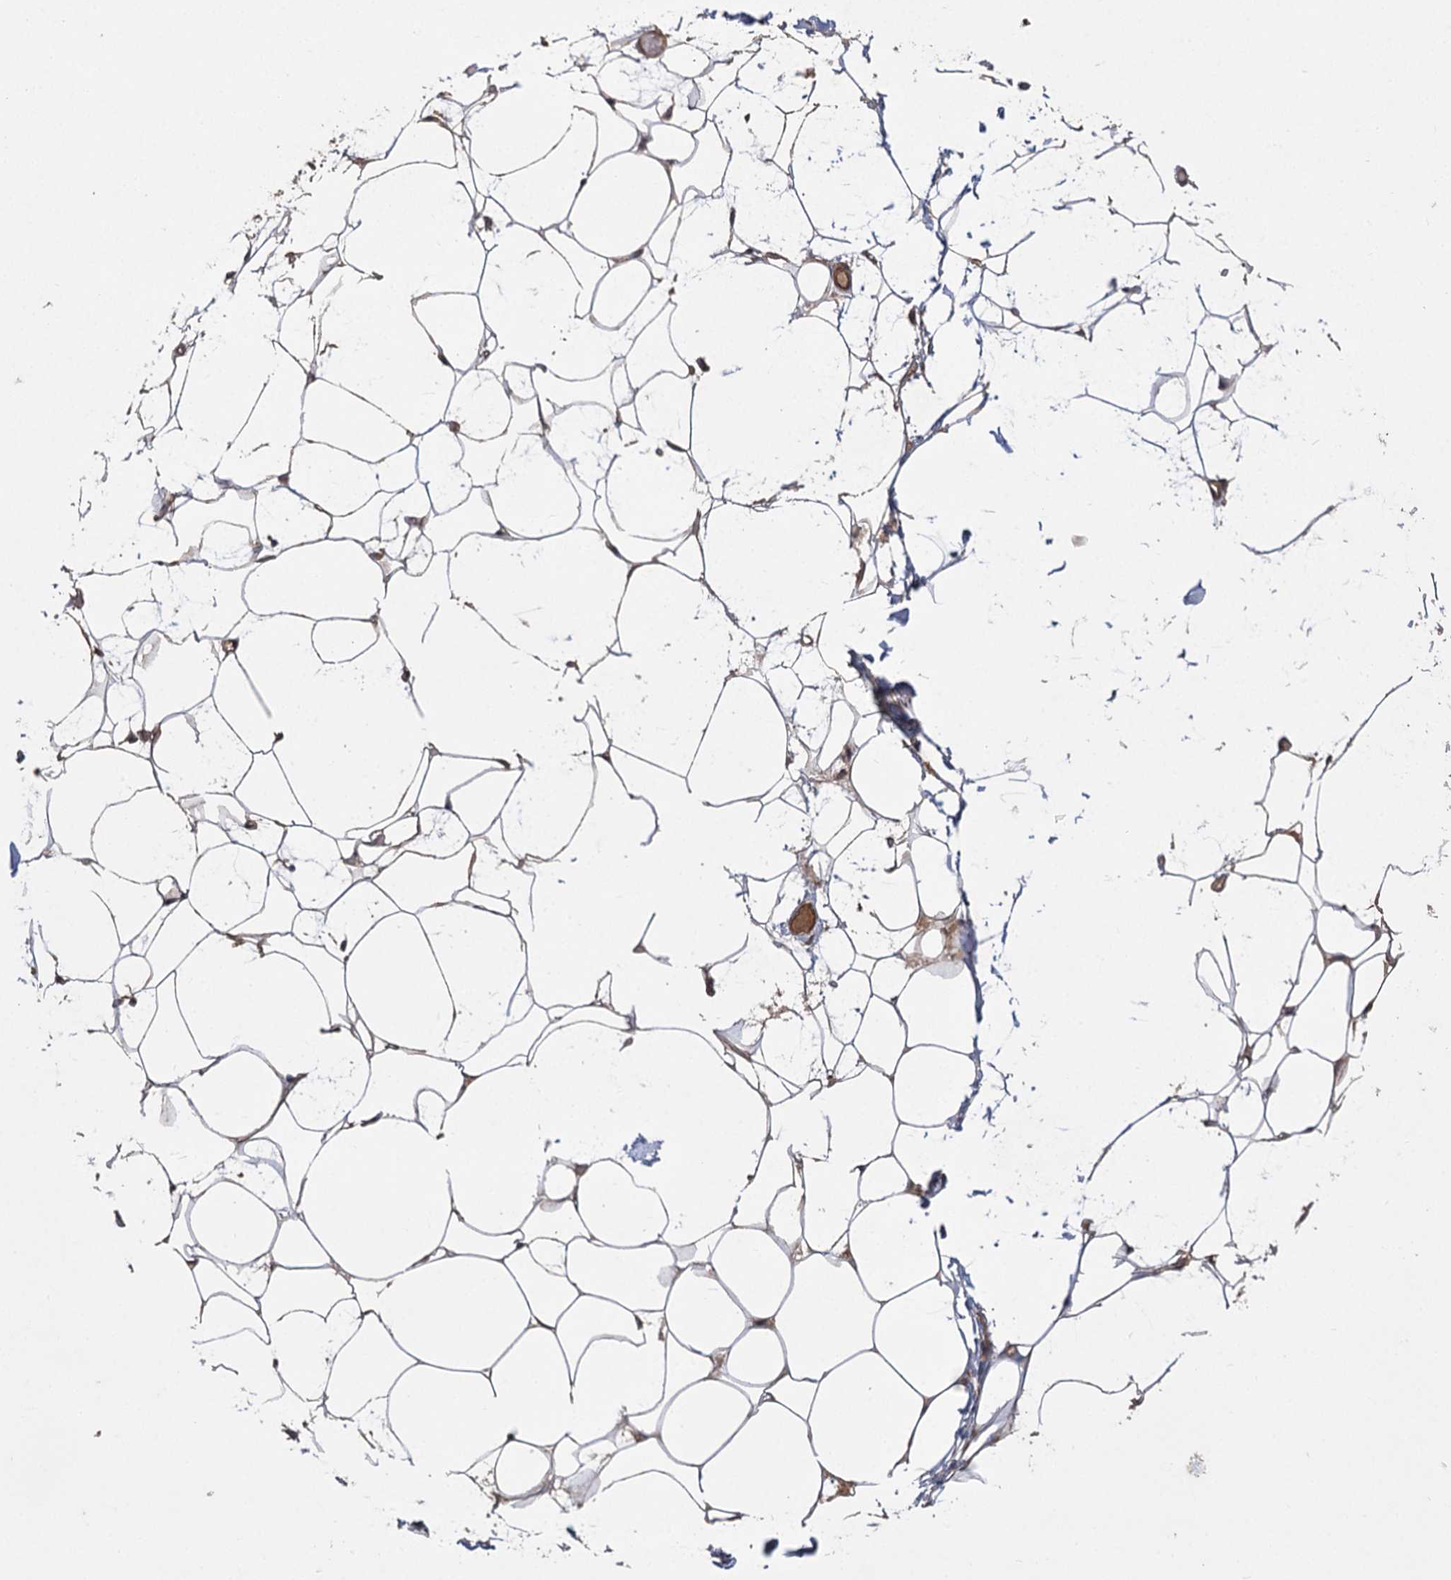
{"staining": {"intensity": "moderate", "quantity": ">75%", "location": "cytoplasmic/membranous"}, "tissue": "adipose tissue", "cell_type": "Adipocytes", "image_type": "normal", "snomed": [{"axis": "morphology", "description": "Normal tissue, NOS"}, {"axis": "topography", "description": "Breast"}], "caption": "Immunohistochemistry micrograph of unremarkable adipose tissue: adipose tissue stained using immunohistochemistry (IHC) shows medium levels of moderate protein expression localized specifically in the cytoplasmic/membranous of adipocytes, appearing as a cytoplasmic/membranous brown color.", "gene": "TENM2", "patient": {"sex": "female", "age": 23}}